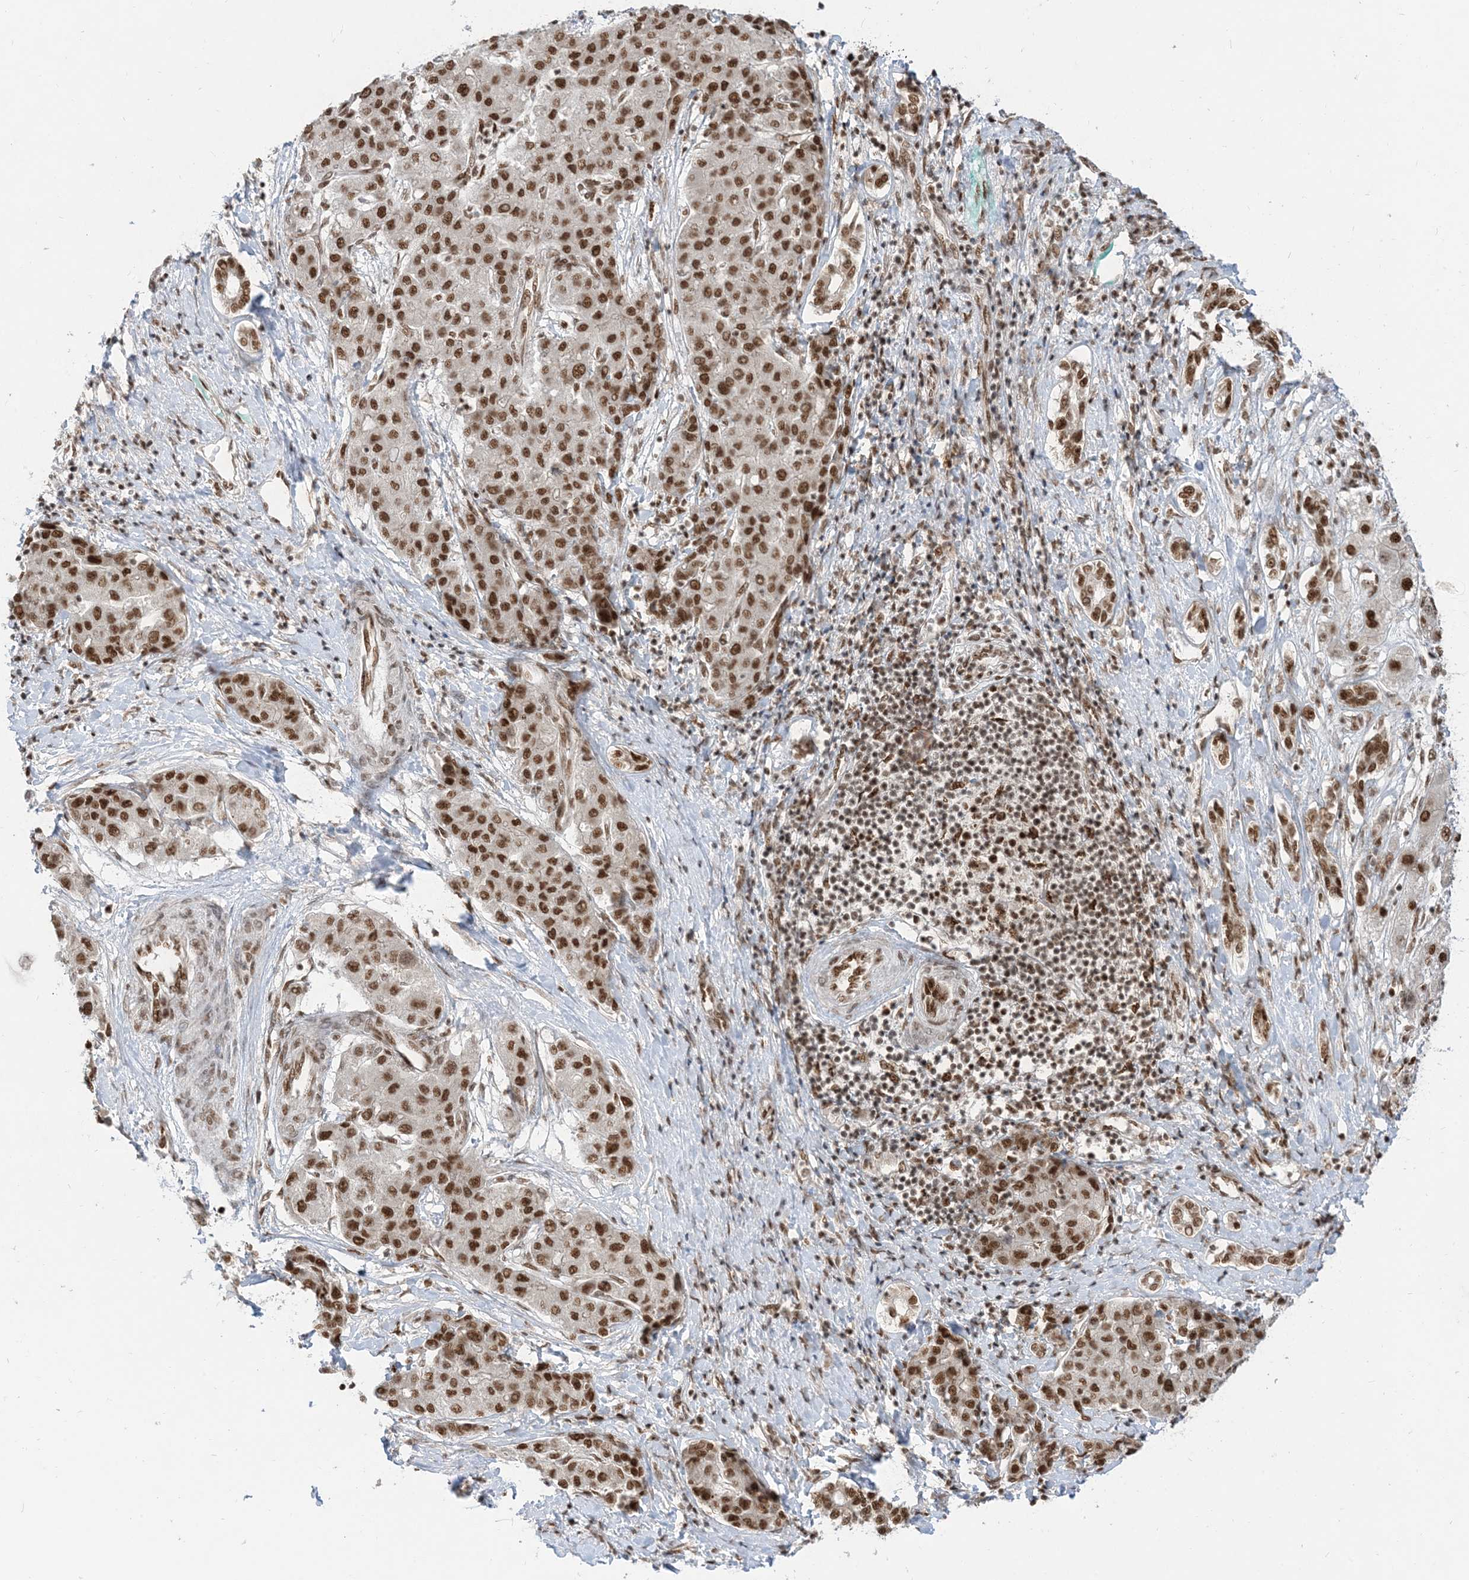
{"staining": {"intensity": "strong", "quantity": ">75%", "location": "nuclear"}, "tissue": "liver cancer", "cell_type": "Tumor cells", "image_type": "cancer", "snomed": [{"axis": "morphology", "description": "Carcinoma, Hepatocellular, NOS"}, {"axis": "topography", "description": "Liver"}], "caption": "Protein analysis of liver hepatocellular carcinoma tissue demonstrates strong nuclear positivity in approximately >75% of tumor cells.", "gene": "ARGLU1", "patient": {"sex": "male", "age": 65}}